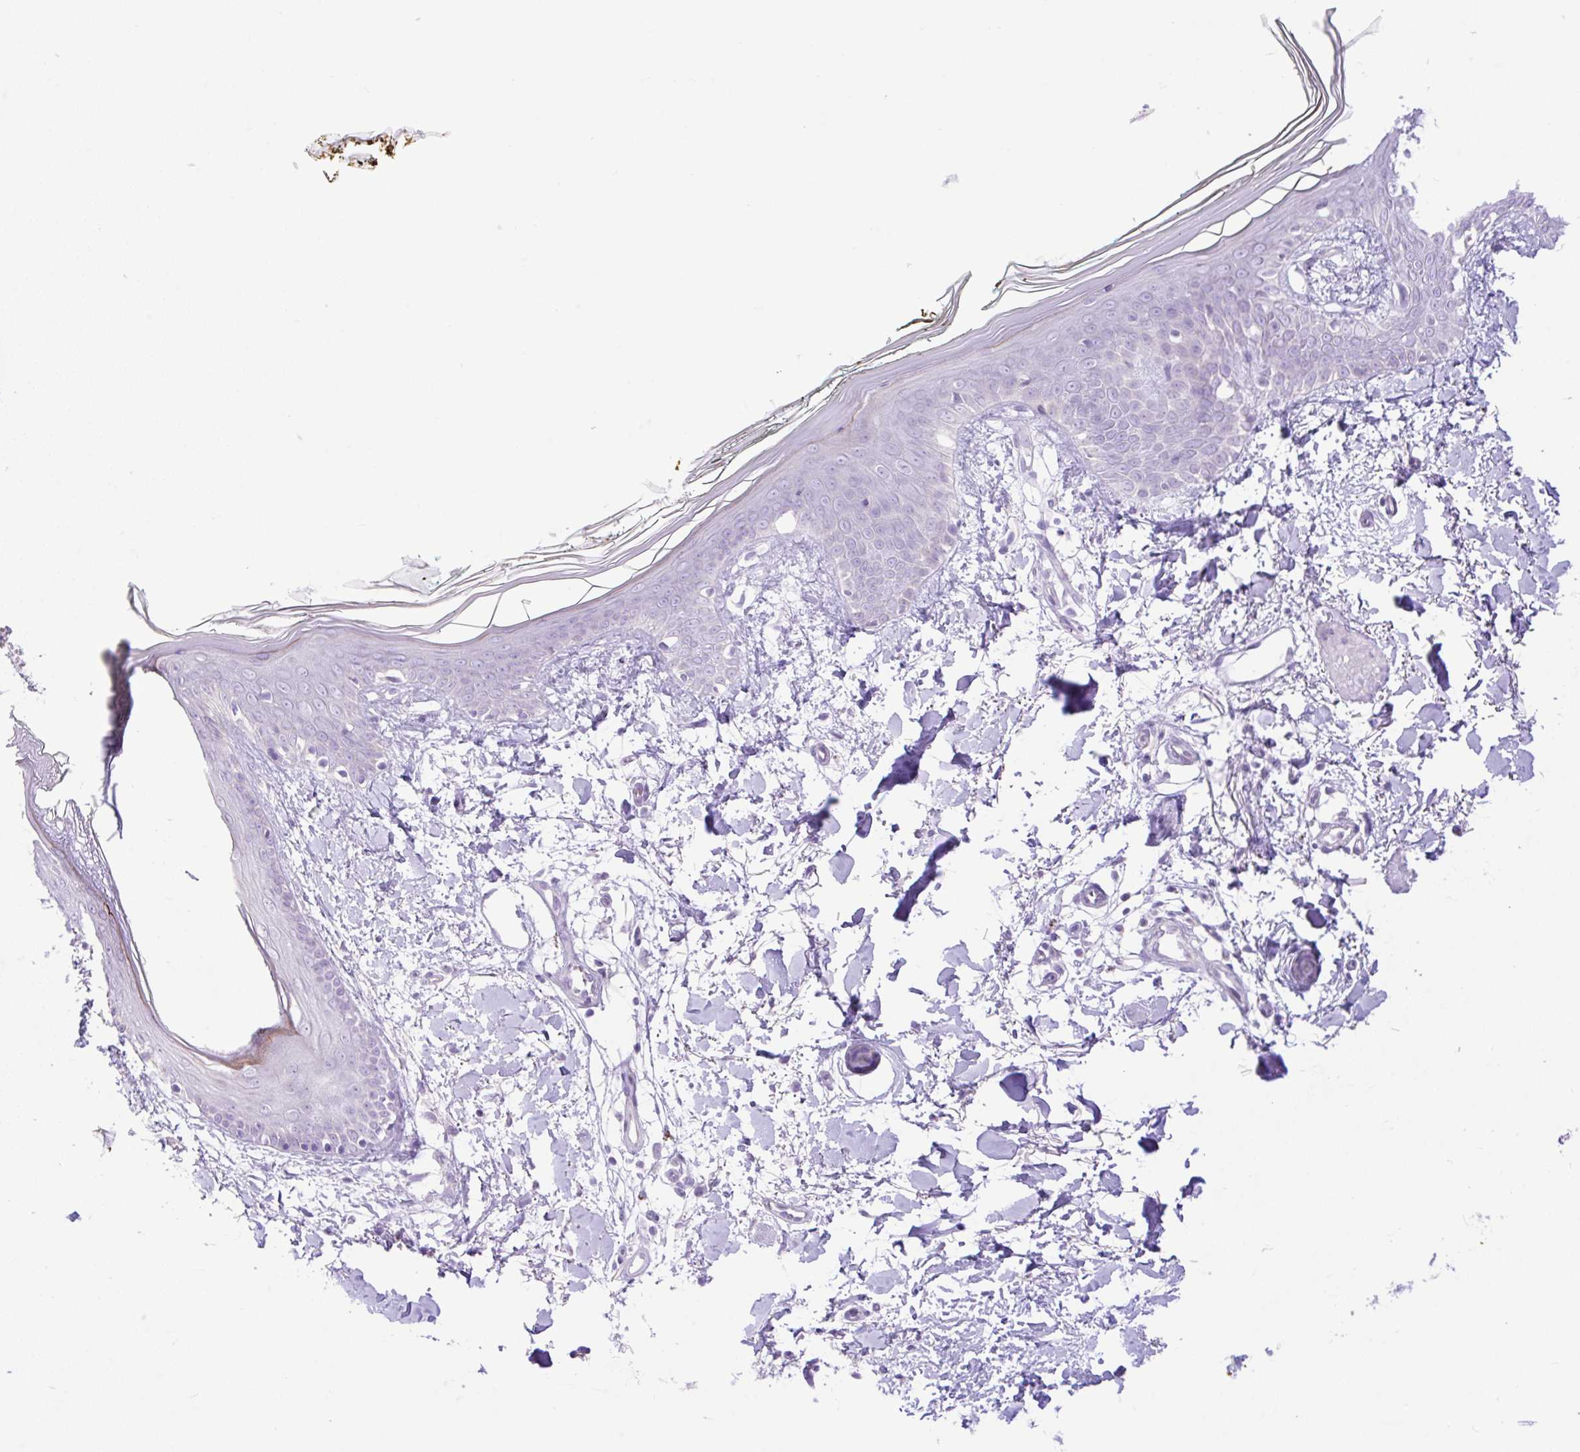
{"staining": {"intensity": "negative", "quantity": "none", "location": "none"}, "tissue": "skin", "cell_type": "Fibroblasts", "image_type": "normal", "snomed": [{"axis": "morphology", "description": "Normal tissue, NOS"}, {"axis": "topography", "description": "Skin"}], "caption": "Normal skin was stained to show a protein in brown. There is no significant positivity in fibroblasts. (DAB (3,3'-diaminobenzidine) immunohistochemistry with hematoxylin counter stain).", "gene": "ZNF101", "patient": {"sex": "female", "age": 34}}